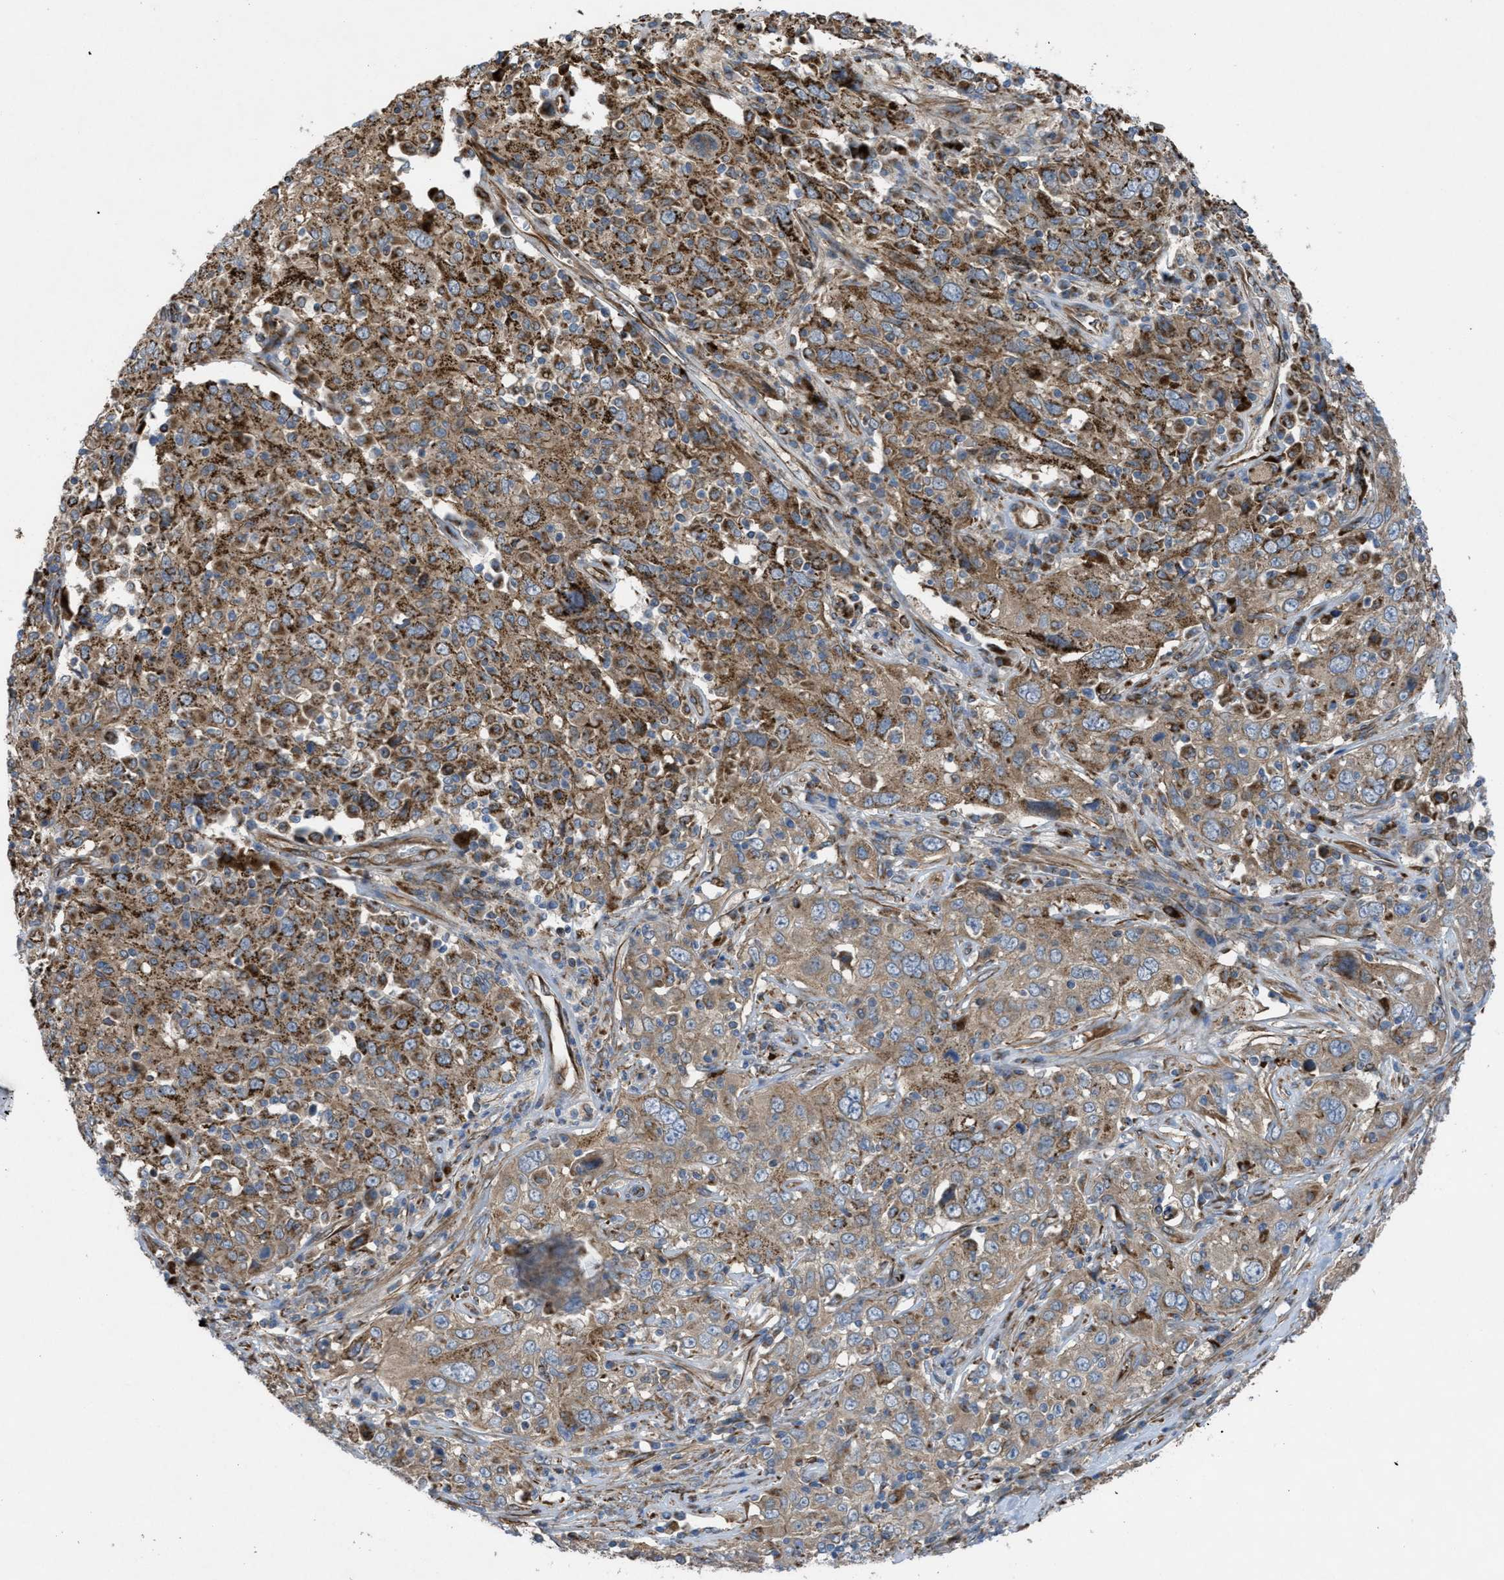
{"staining": {"intensity": "moderate", "quantity": "25%-75%", "location": "cytoplasmic/membranous"}, "tissue": "cervical cancer", "cell_type": "Tumor cells", "image_type": "cancer", "snomed": [{"axis": "morphology", "description": "Squamous cell carcinoma, NOS"}, {"axis": "topography", "description": "Cervix"}], "caption": "IHC (DAB (3,3'-diaminobenzidine)) staining of cervical squamous cell carcinoma shows moderate cytoplasmic/membranous protein expression in about 25%-75% of tumor cells. Nuclei are stained in blue.", "gene": "SLC6A9", "patient": {"sex": "female", "age": 46}}